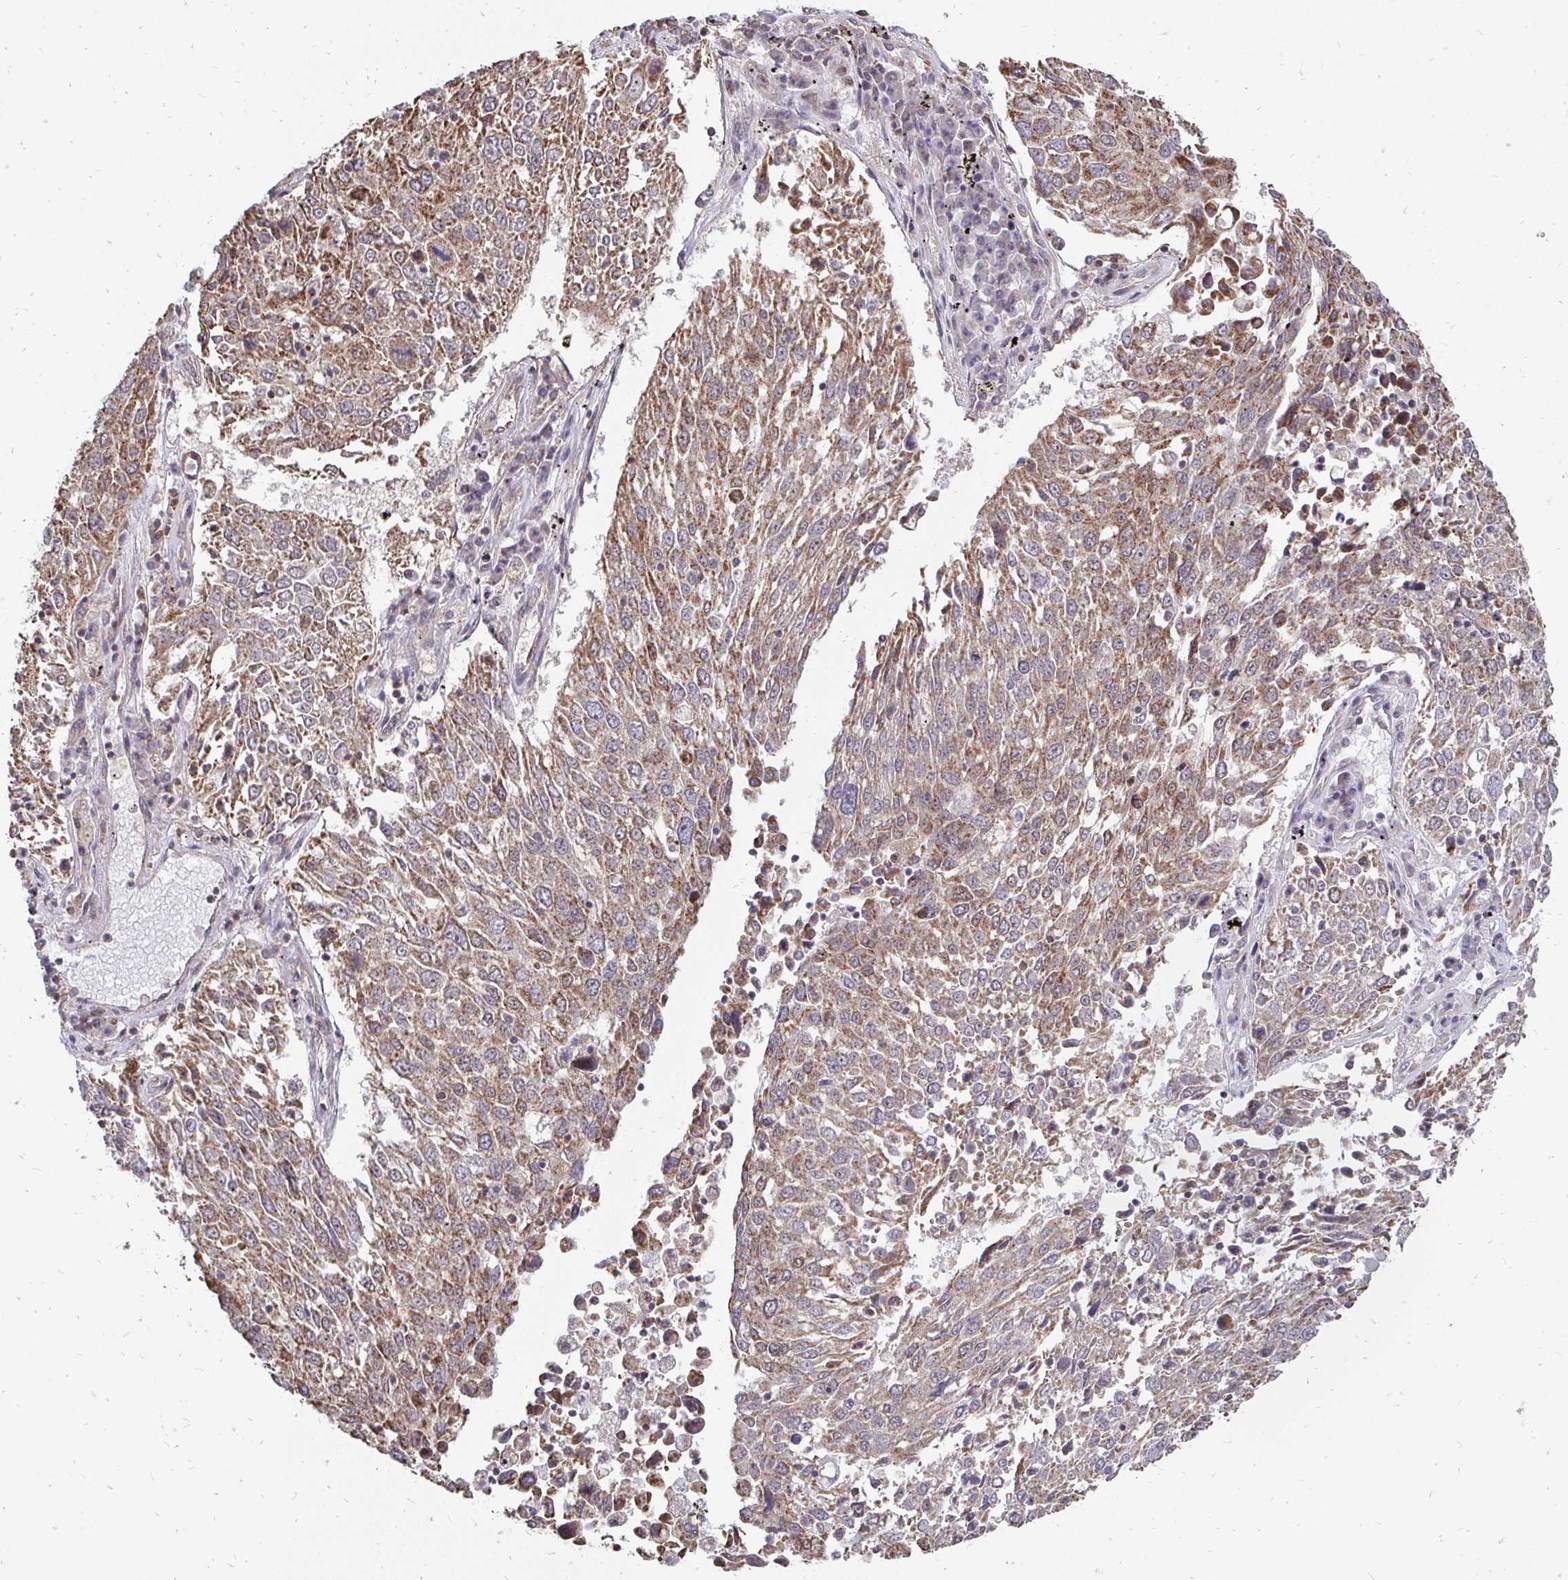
{"staining": {"intensity": "moderate", "quantity": ">75%", "location": "cytoplasmic/membranous"}, "tissue": "lung cancer", "cell_type": "Tumor cells", "image_type": "cancer", "snomed": [{"axis": "morphology", "description": "Squamous cell carcinoma, NOS"}, {"axis": "topography", "description": "Lung"}], "caption": "Immunohistochemistry staining of squamous cell carcinoma (lung), which reveals medium levels of moderate cytoplasmic/membranous staining in approximately >75% of tumor cells indicating moderate cytoplasmic/membranous protein staining. The staining was performed using DAB (3,3'-diaminobenzidine) (brown) for protein detection and nuclei were counterstained in hematoxylin (blue).", "gene": "DNAJA2", "patient": {"sex": "male", "age": 65}}